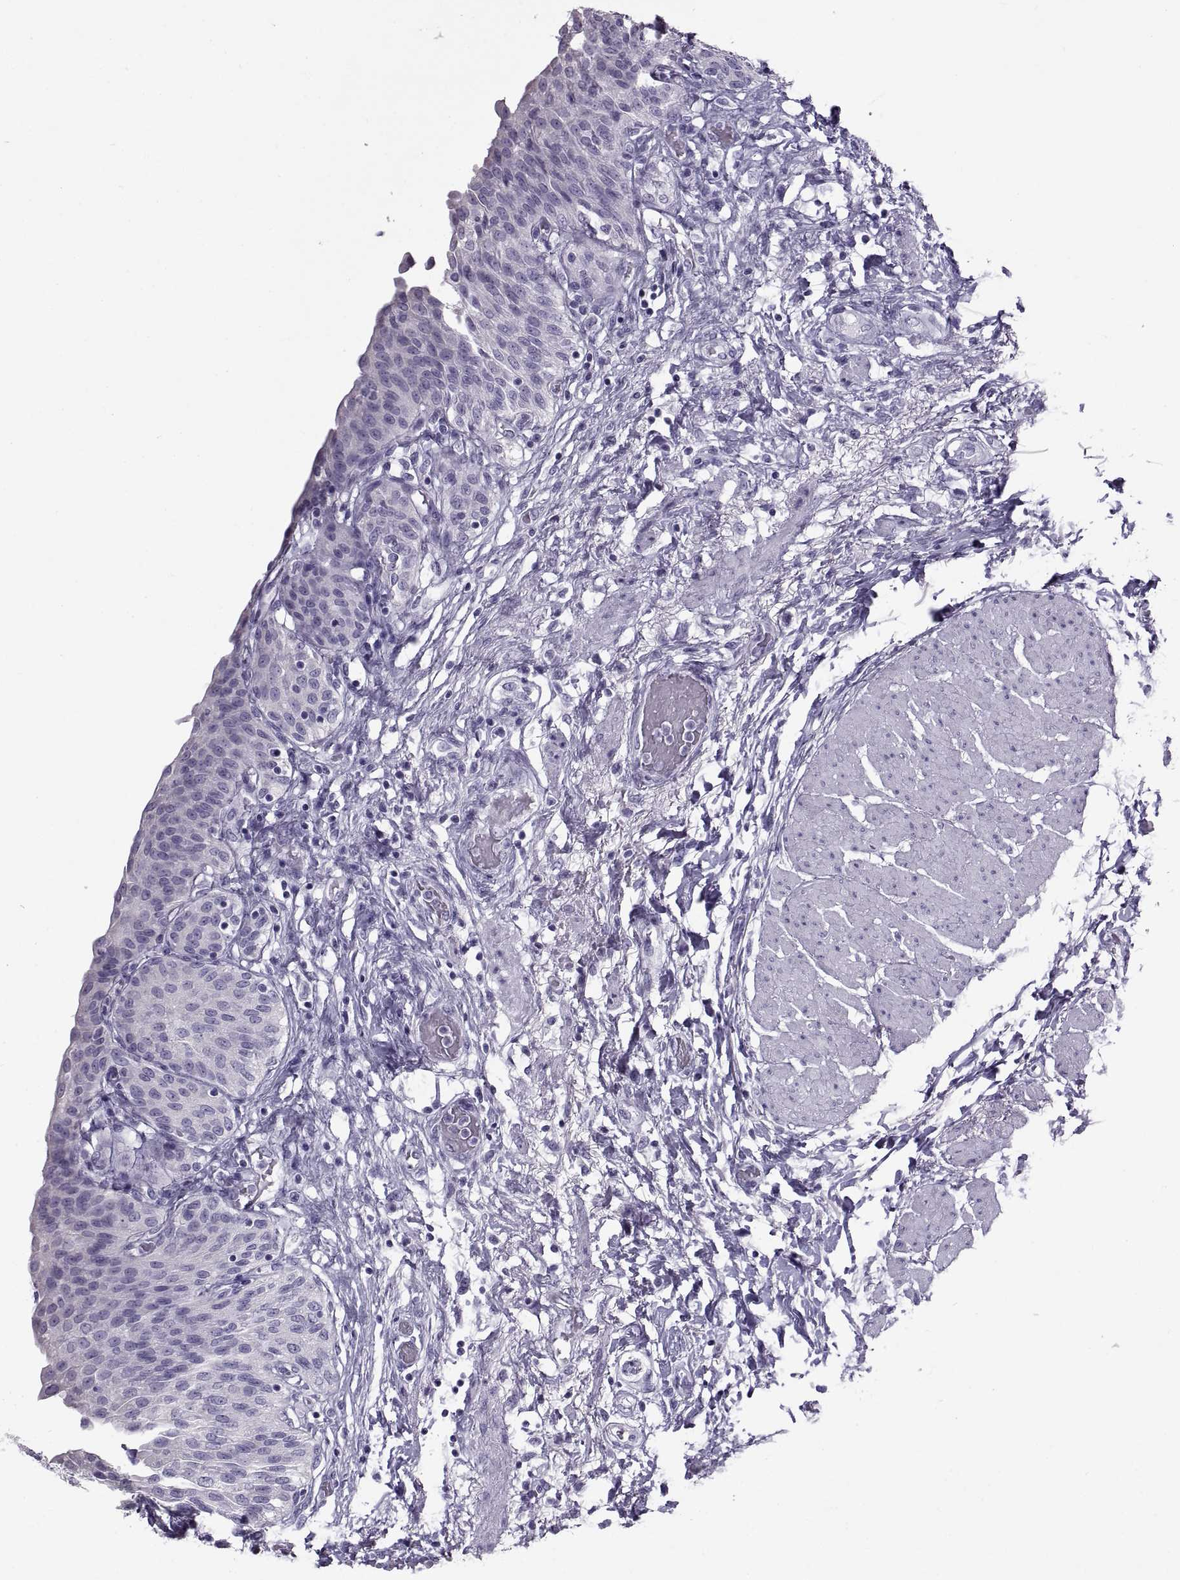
{"staining": {"intensity": "negative", "quantity": "none", "location": "none"}, "tissue": "urinary bladder", "cell_type": "Urothelial cells", "image_type": "normal", "snomed": [{"axis": "morphology", "description": "Normal tissue, NOS"}, {"axis": "morphology", "description": "Metaplasia, NOS"}, {"axis": "topography", "description": "Urinary bladder"}], "caption": "Urothelial cells show no significant positivity in benign urinary bladder. (Stains: DAB (3,3'-diaminobenzidine) IHC with hematoxylin counter stain, Microscopy: brightfield microscopy at high magnification).", "gene": "RLBP1", "patient": {"sex": "male", "age": 68}}